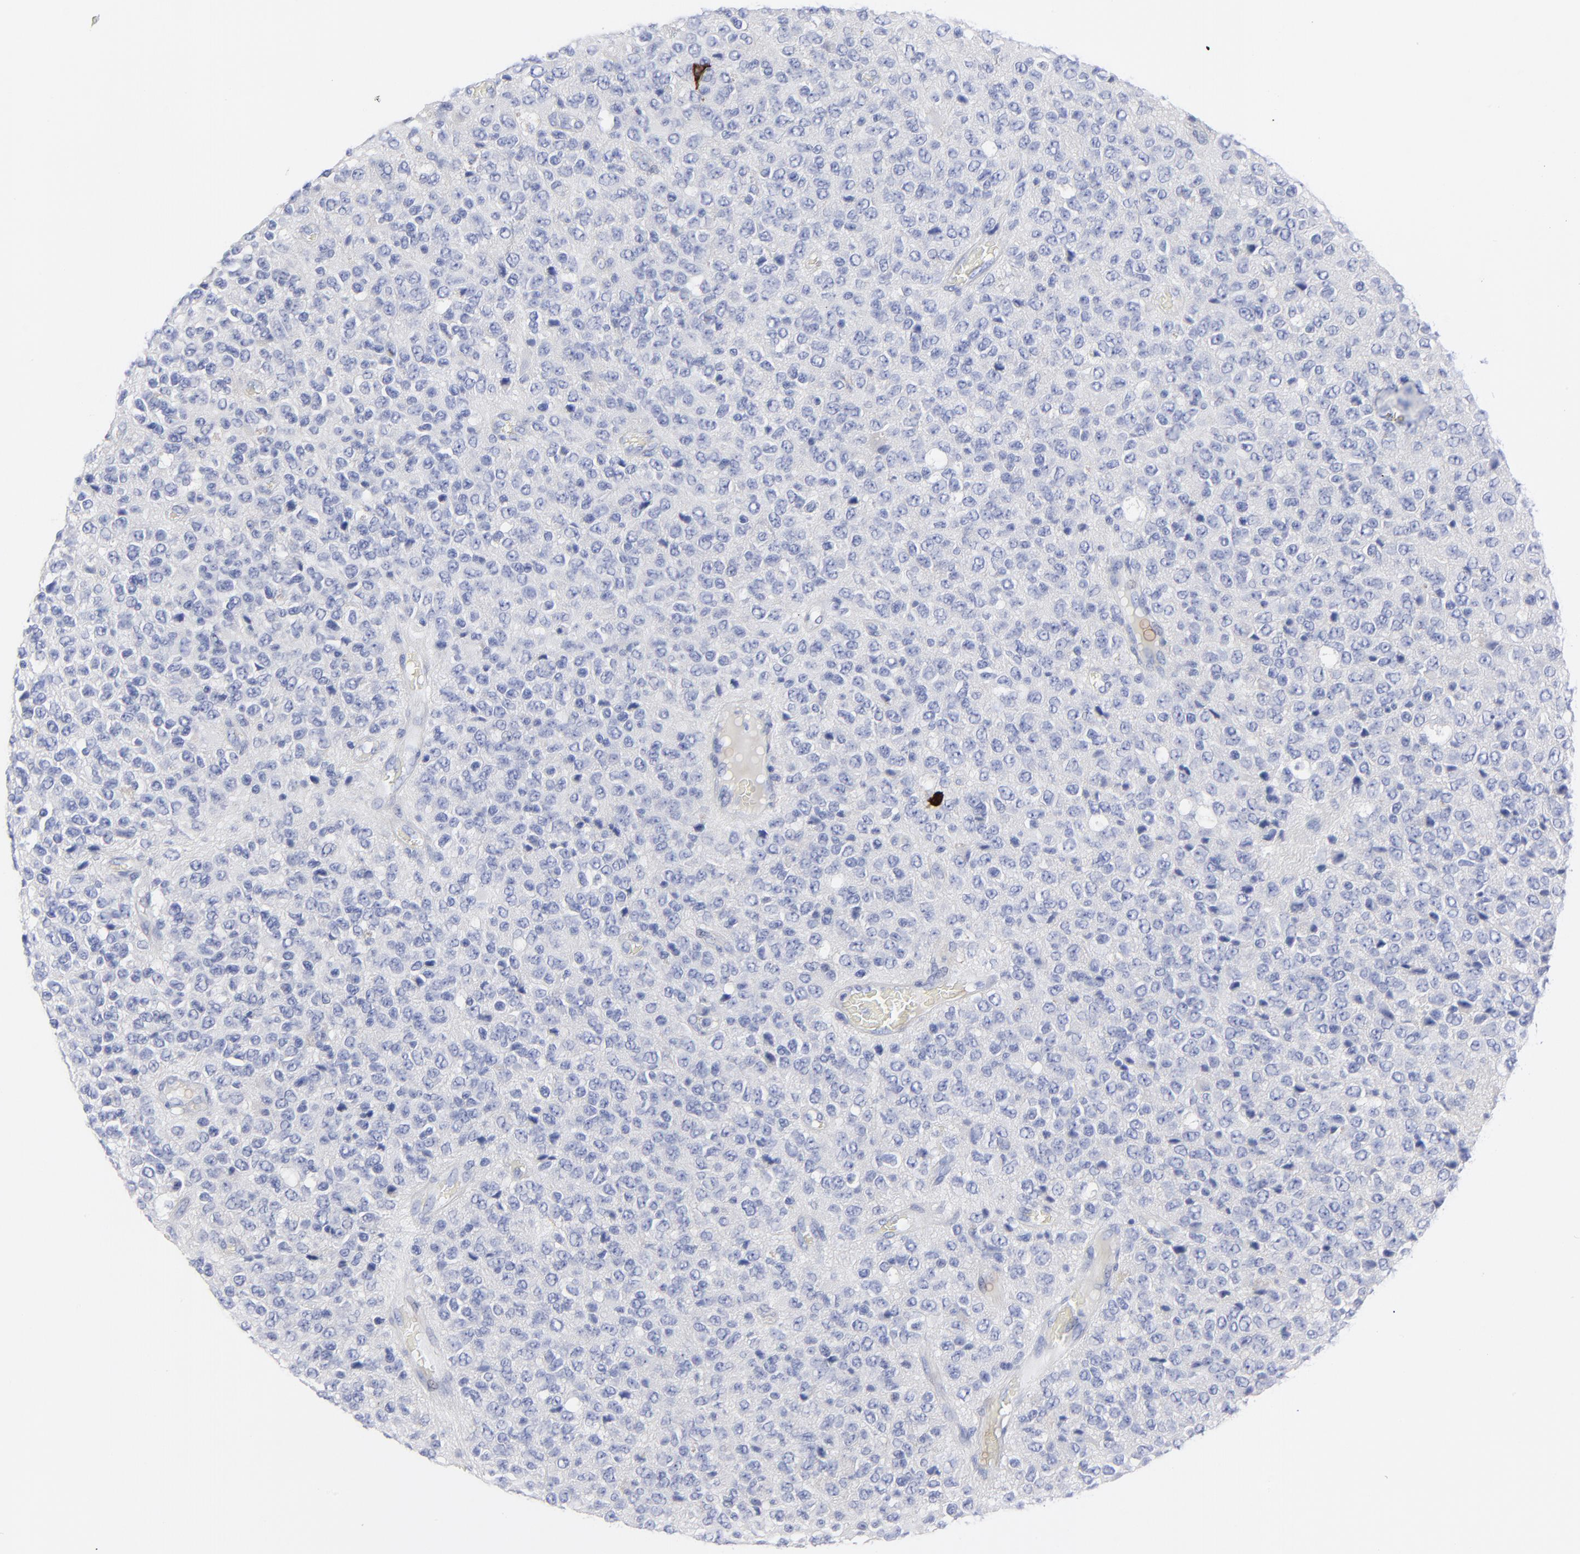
{"staining": {"intensity": "negative", "quantity": "none", "location": "none"}, "tissue": "glioma", "cell_type": "Tumor cells", "image_type": "cancer", "snomed": [{"axis": "morphology", "description": "Glioma, malignant, High grade"}, {"axis": "topography", "description": "pancreas cauda"}], "caption": "An immunohistochemistry (IHC) image of glioma is shown. There is no staining in tumor cells of glioma.", "gene": "PSD3", "patient": {"sex": "male", "age": 60}}